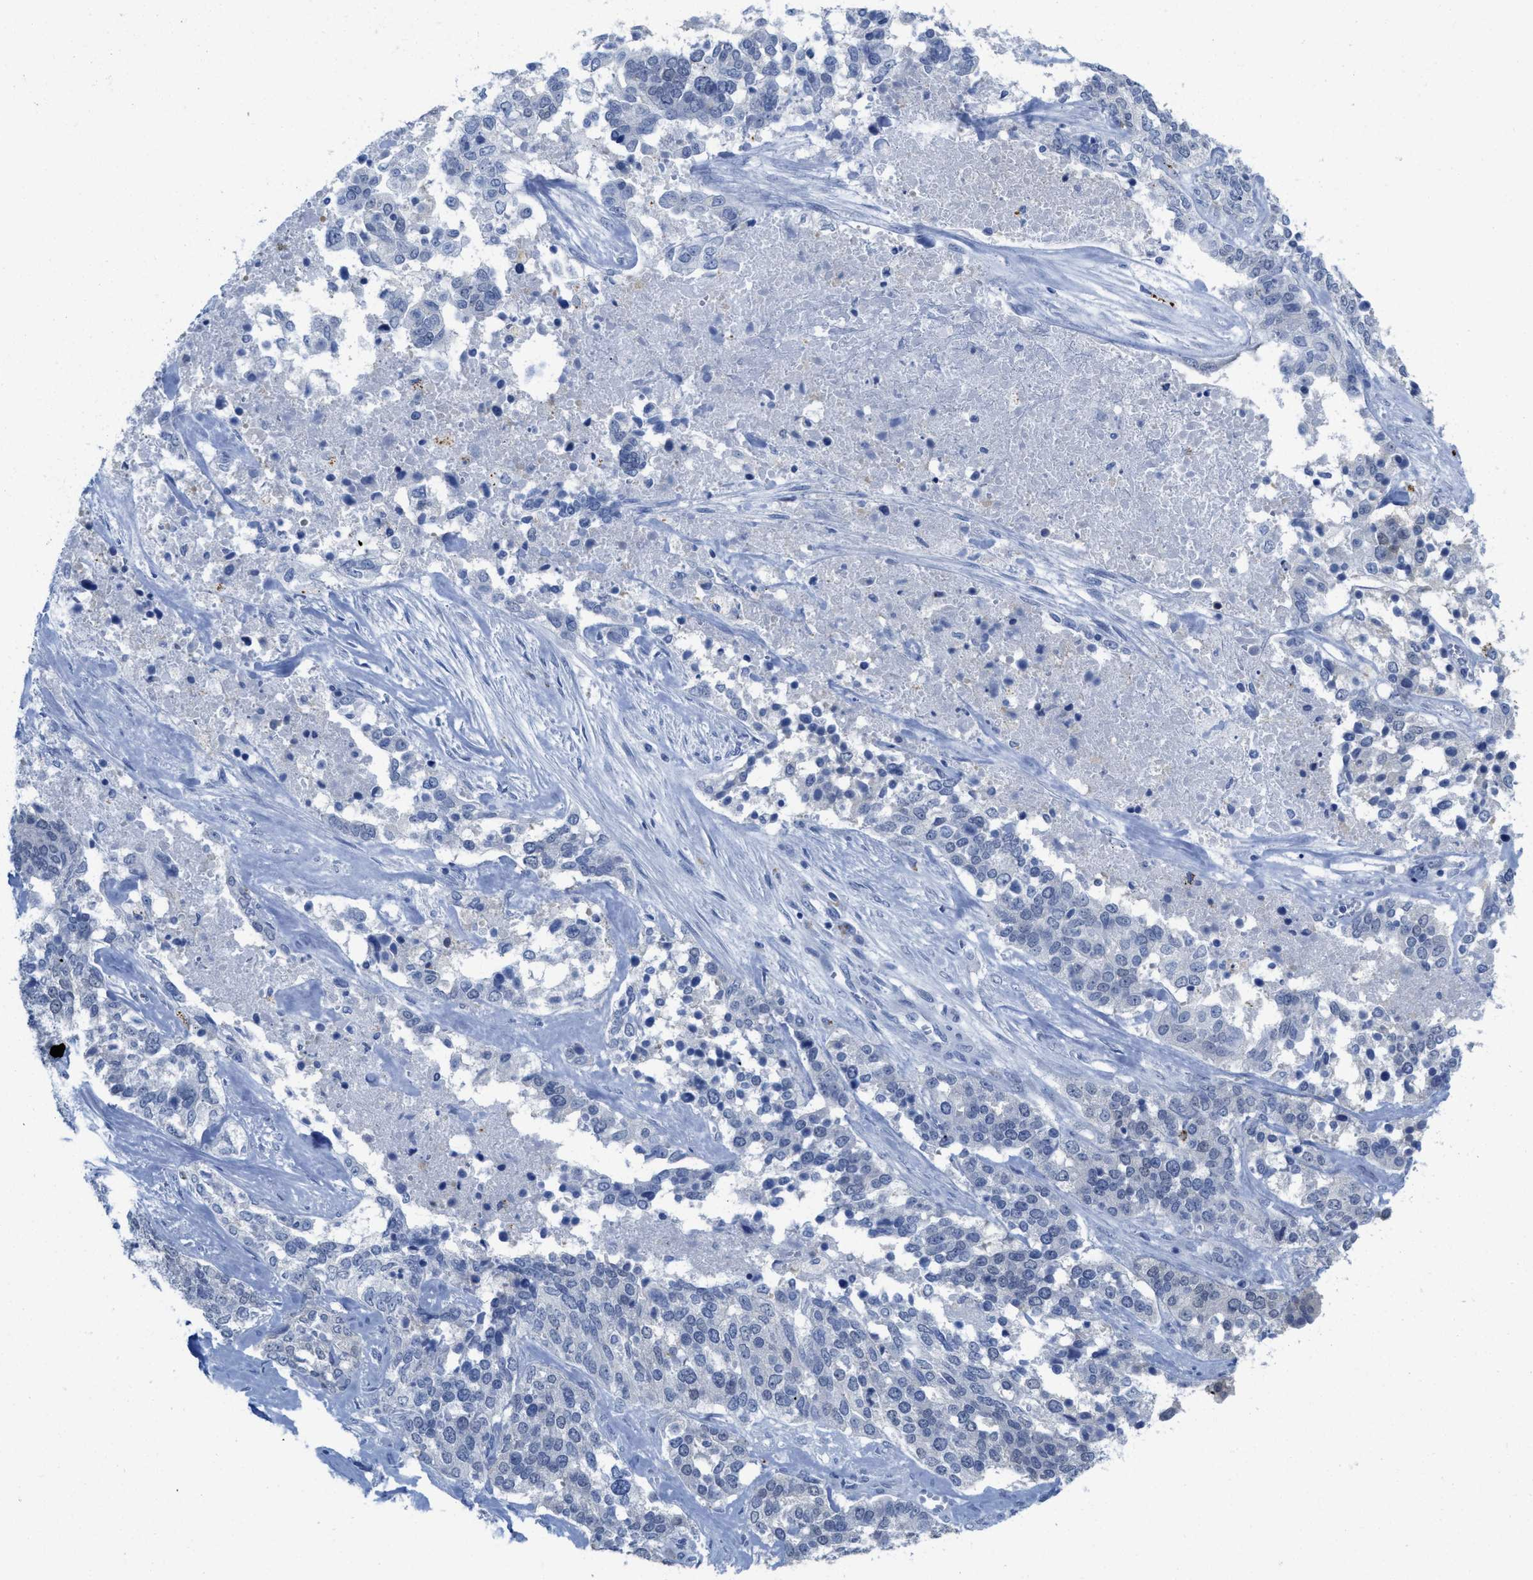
{"staining": {"intensity": "negative", "quantity": "none", "location": "none"}, "tissue": "ovarian cancer", "cell_type": "Tumor cells", "image_type": "cancer", "snomed": [{"axis": "morphology", "description": "Cystadenocarcinoma, serous, NOS"}, {"axis": "topography", "description": "Ovary"}], "caption": "Human ovarian cancer (serous cystadenocarcinoma) stained for a protein using IHC demonstrates no staining in tumor cells.", "gene": "WDR4", "patient": {"sex": "female", "age": 44}}